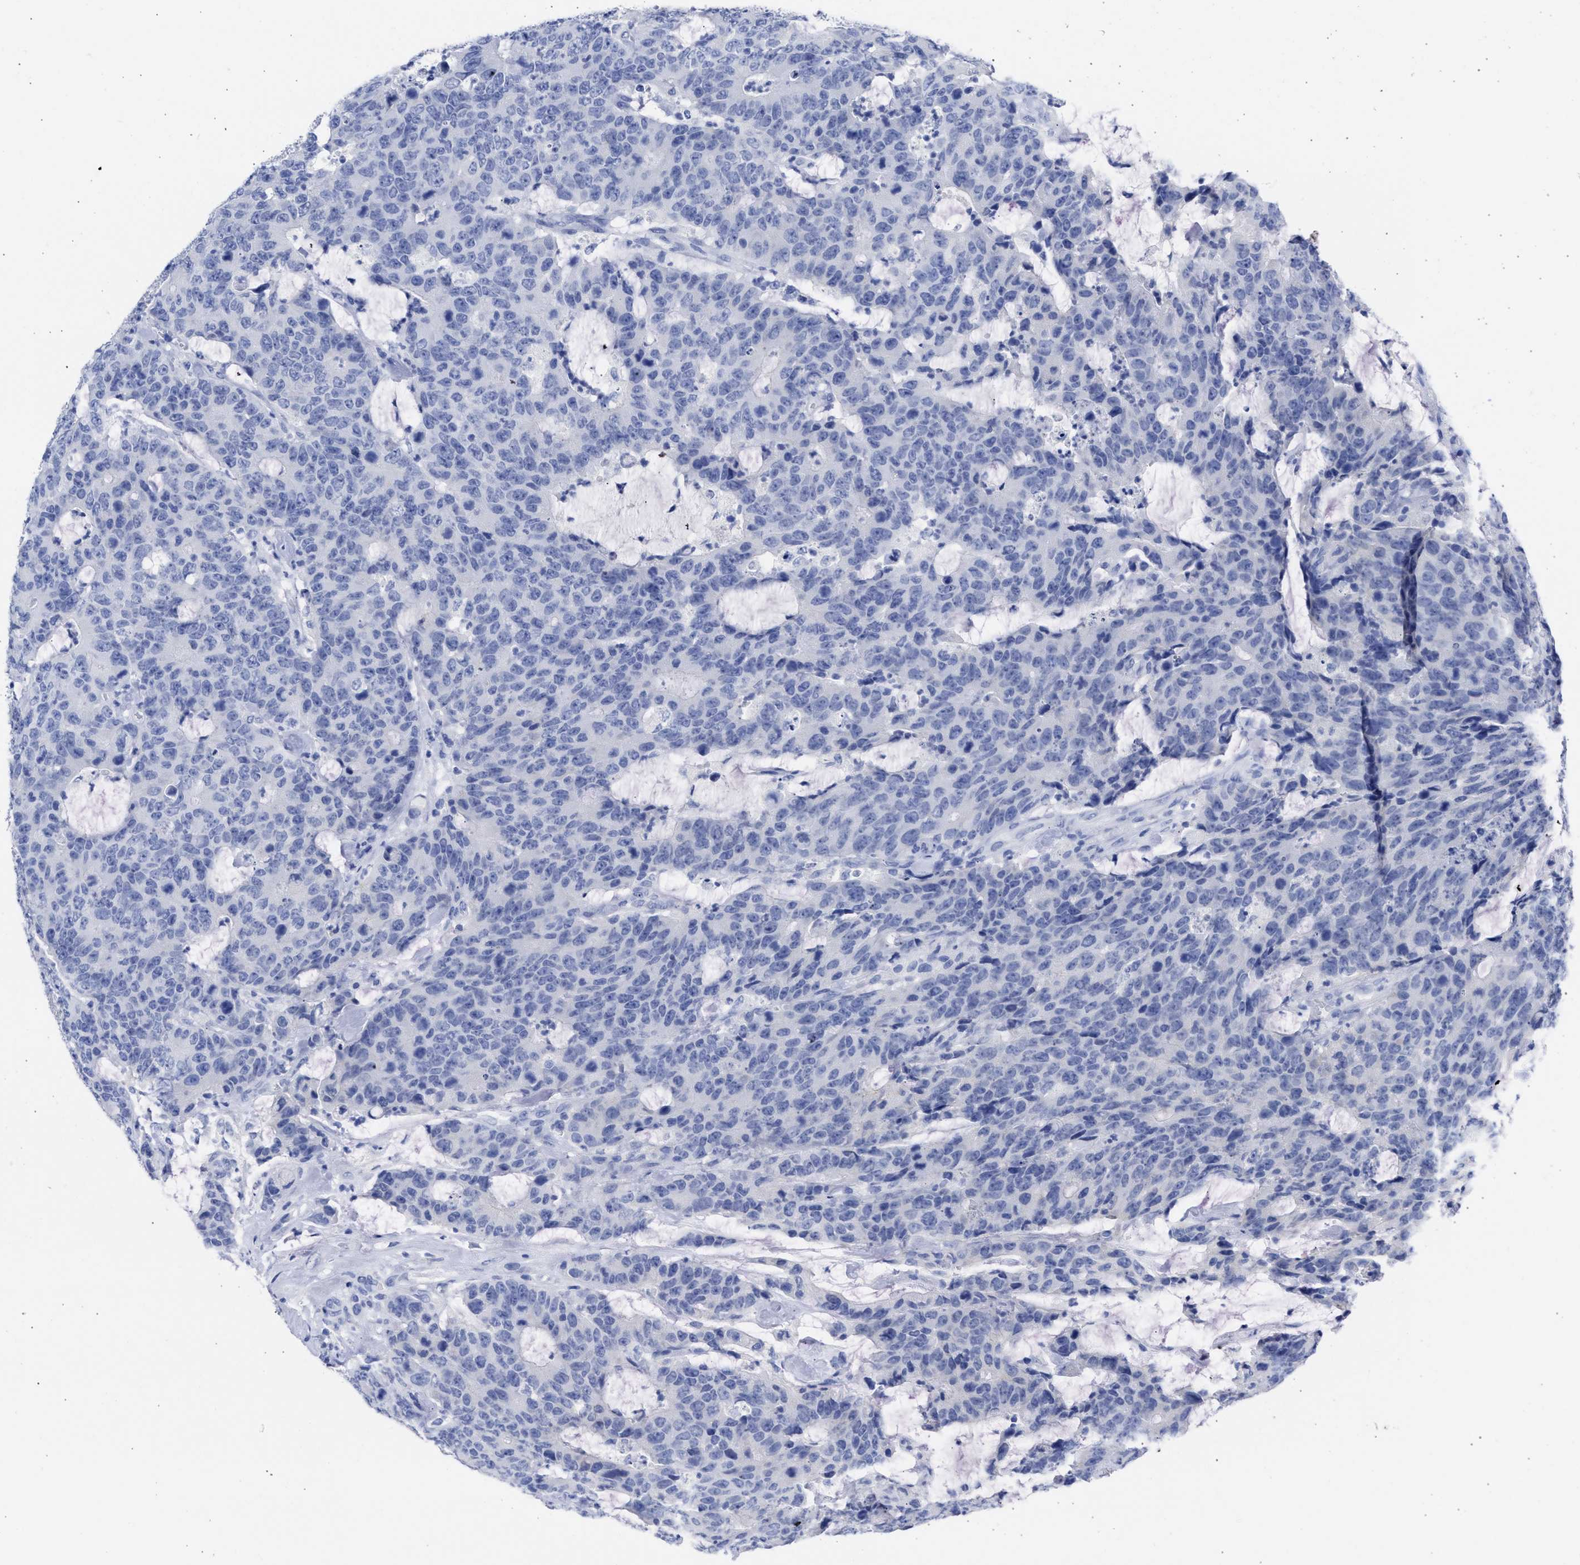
{"staining": {"intensity": "negative", "quantity": "none", "location": "none"}, "tissue": "colorectal cancer", "cell_type": "Tumor cells", "image_type": "cancer", "snomed": [{"axis": "morphology", "description": "Adenocarcinoma, NOS"}, {"axis": "topography", "description": "Colon"}], "caption": "Immunohistochemical staining of colorectal cancer displays no significant staining in tumor cells.", "gene": "NCAM1", "patient": {"sex": "female", "age": 86}}